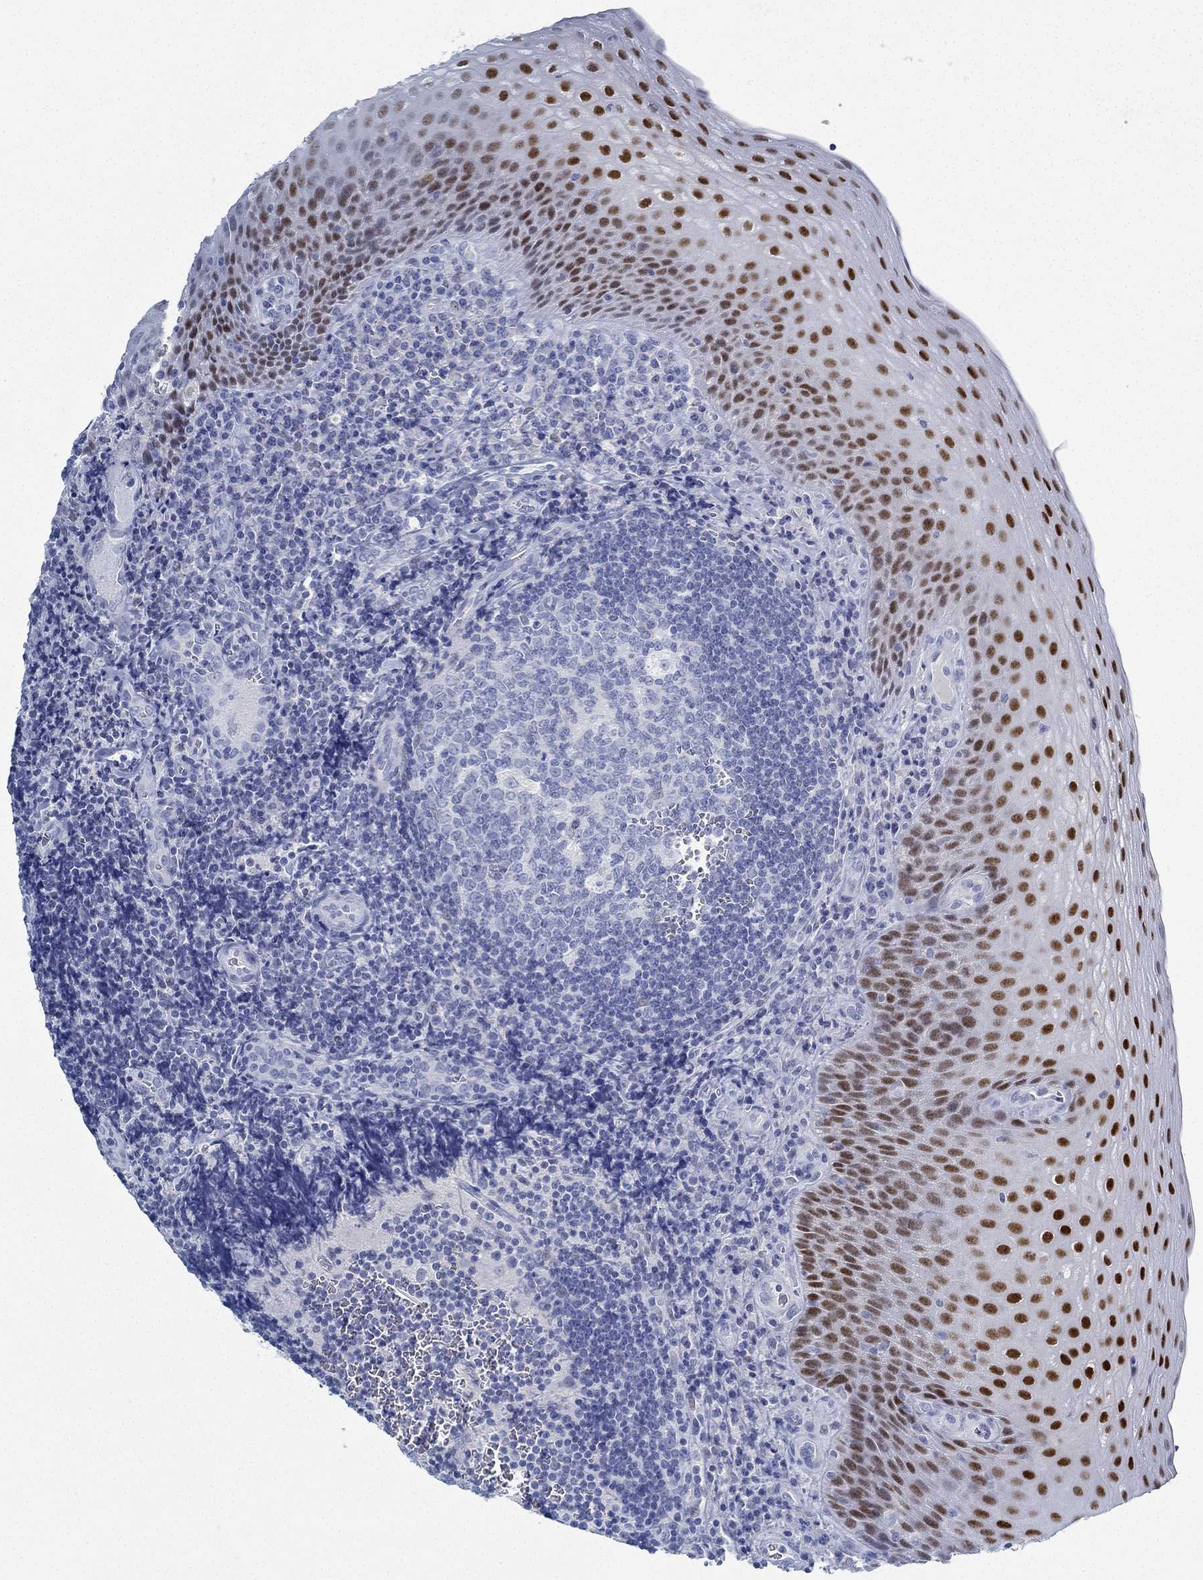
{"staining": {"intensity": "negative", "quantity": "none", "location": "none"}, "tissue": "tonsil", "cell_type": "Germinal center cells", "image_type": "normal", "snomed": [{"axis": "morphology", "description": "Normal tissue, NOS"}, {"axis": "morphology", "description": "Inflammation, NOS"}, {"axis": "topography", "description": "Tonsil"}], "caption": "IHC histopathology image of benign tonsil: human tonsil stained with DAB shows no significant protein expression in germinal center cells.", "gene": "PAX9", "patient": {"sex": "female", "age": 31}}